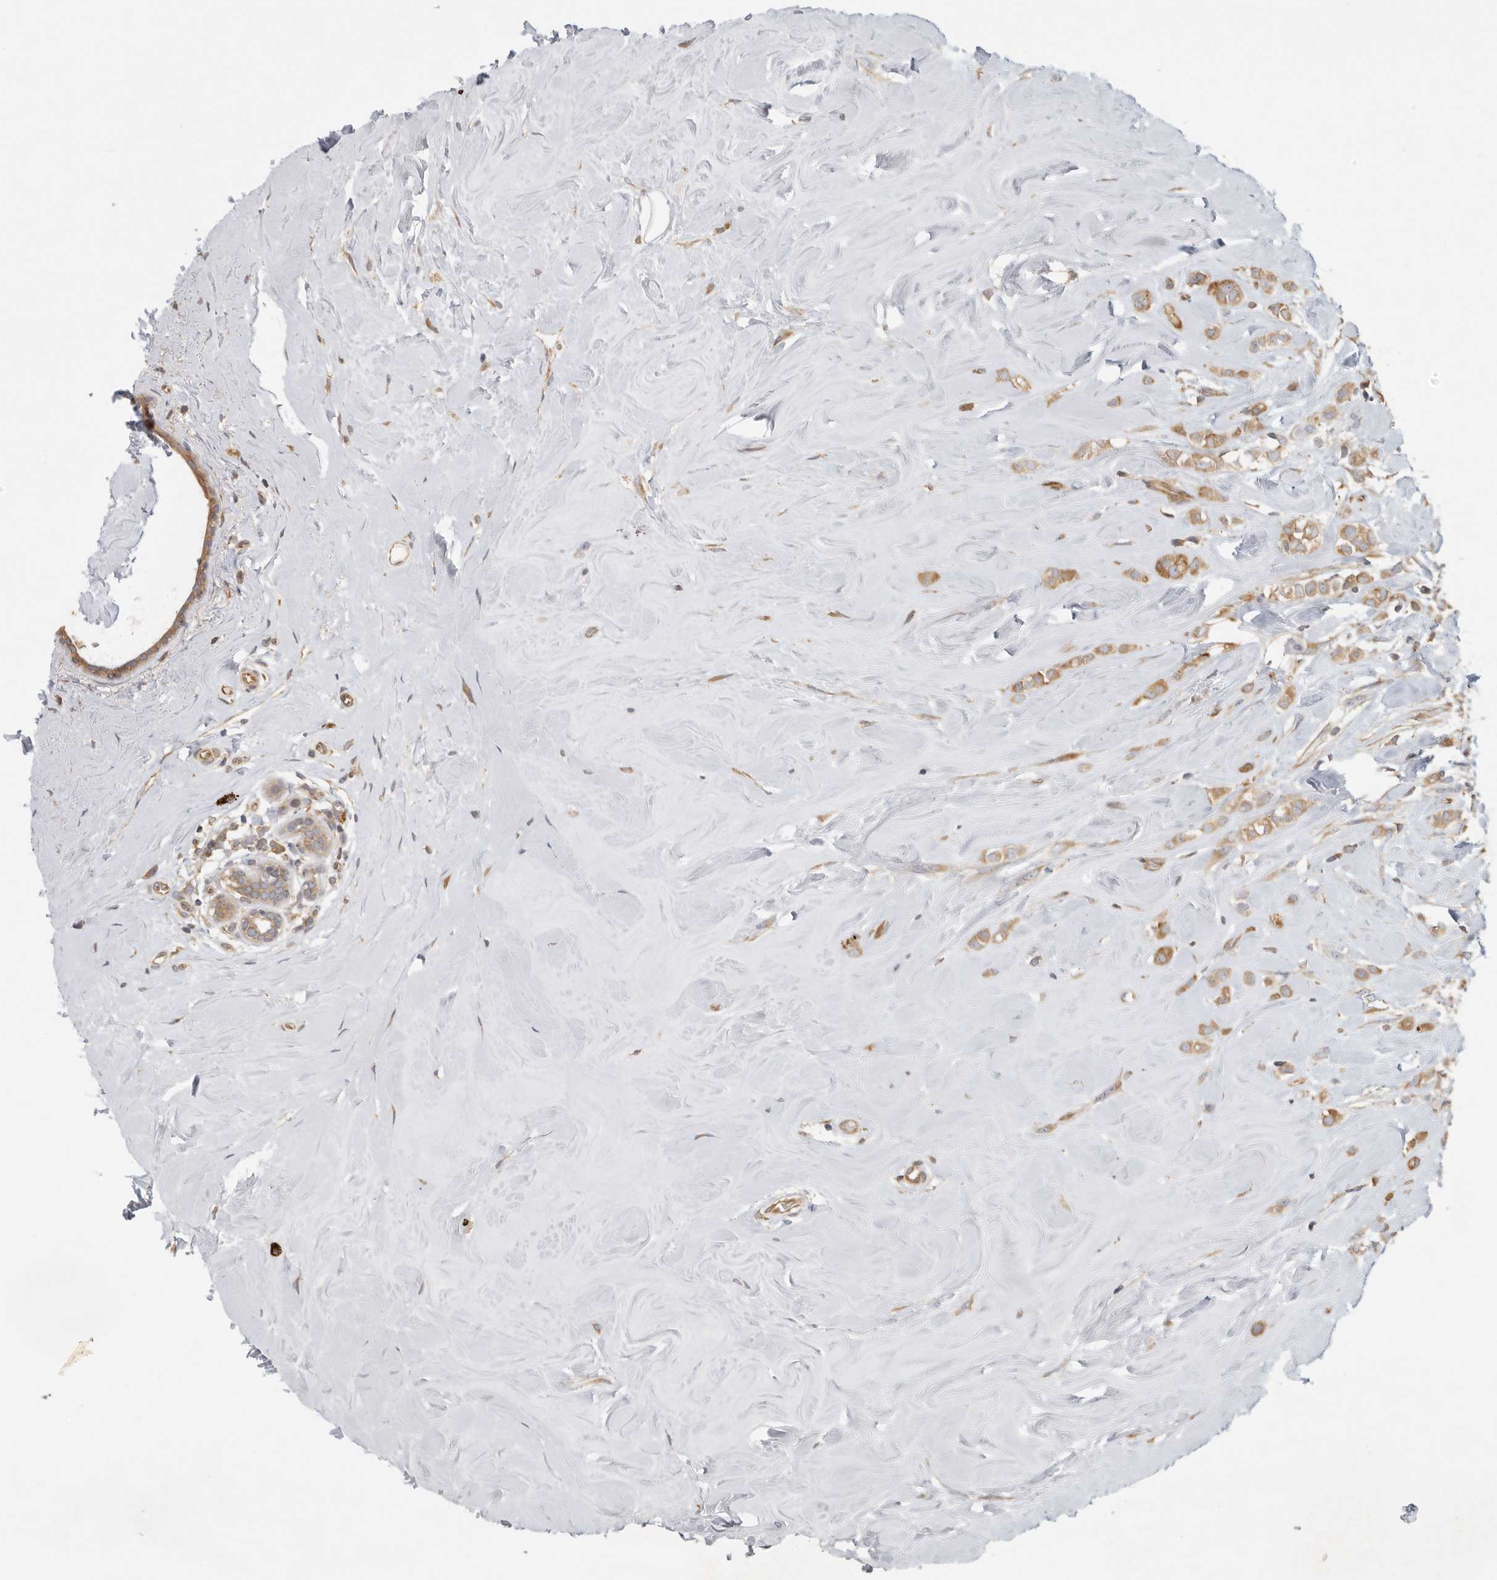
{"staining": {"intensity": "moderate", "quantity": ">75%", "location": "cytoplasmic/membranous"}, "tissue": "breast cancer", "cell_type": "Tumor cells", "image_type": "cancer", "snomed": [{"axis": "morphology", "description": "Lobular carcinoma"}, {"axis": "topography", "description": "Breast"}], "caption": "A brown stain shows moderate cytoplasmic/membranous staining of a protein in breast lobular carcinoma tumor cells.", "gene": "BCAP29", "patient": {"sex": "female", "age": 47}}